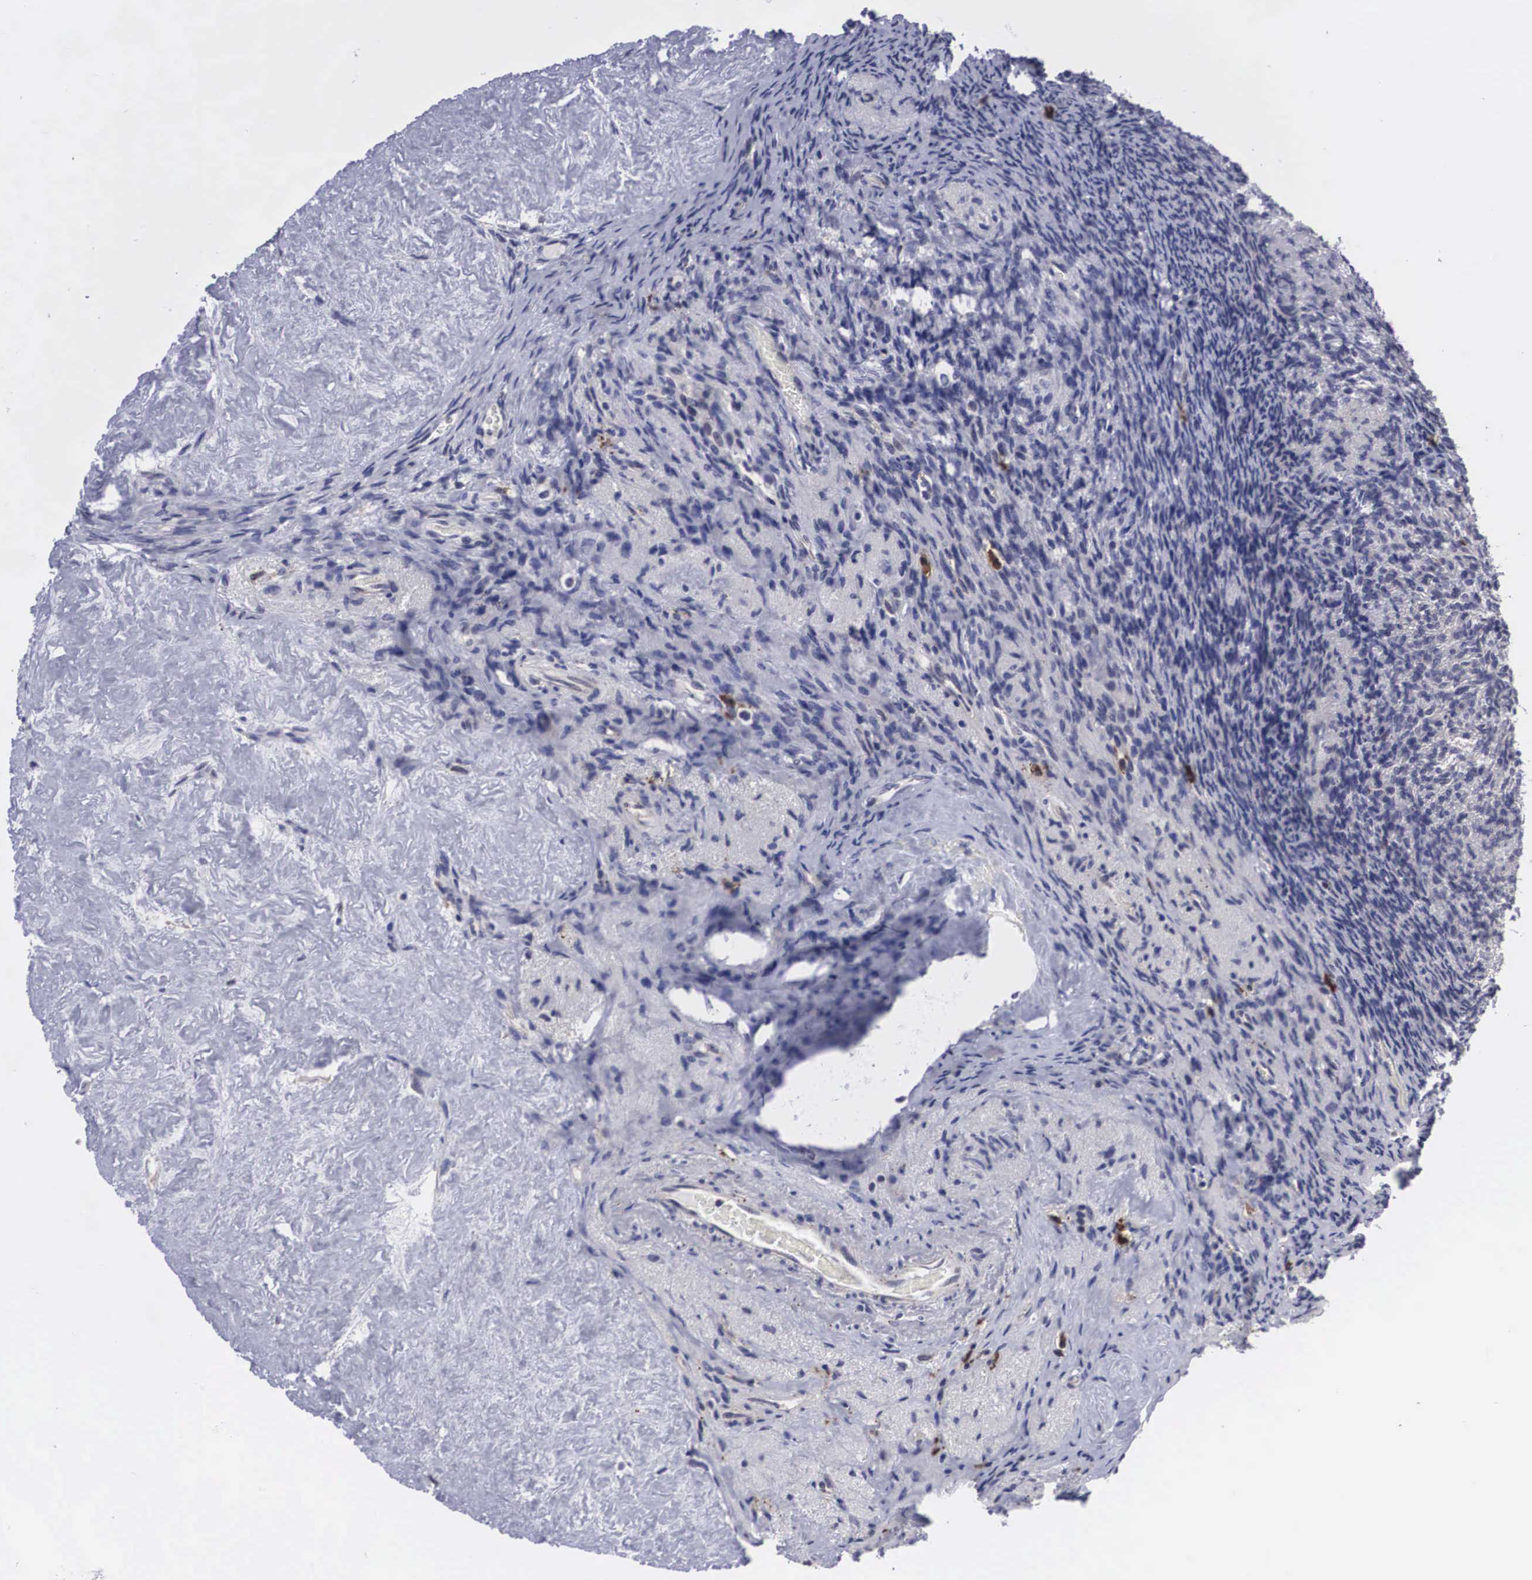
{"staining": {"intensity": "negative", "quantity": "none", "location": "none"}, "tissue": "ovary", "cell_type": "Ovarian stroma cells", "image_type": "normal", "snomed": [{"axis": "morphology", "description": "Normal tissue, NOS"}, {"axis": "topography", "description": "Ovary"}], "caption": "Immunohistochemistry histopathology image of benign ovary: ovary stained with DAB (3,3'-diaminobenzidine) exhibits no significant protein positivity in ovarian stroma cells.", "gene": "CRELD2", "patient": {"sex": "female", "age": 53}}